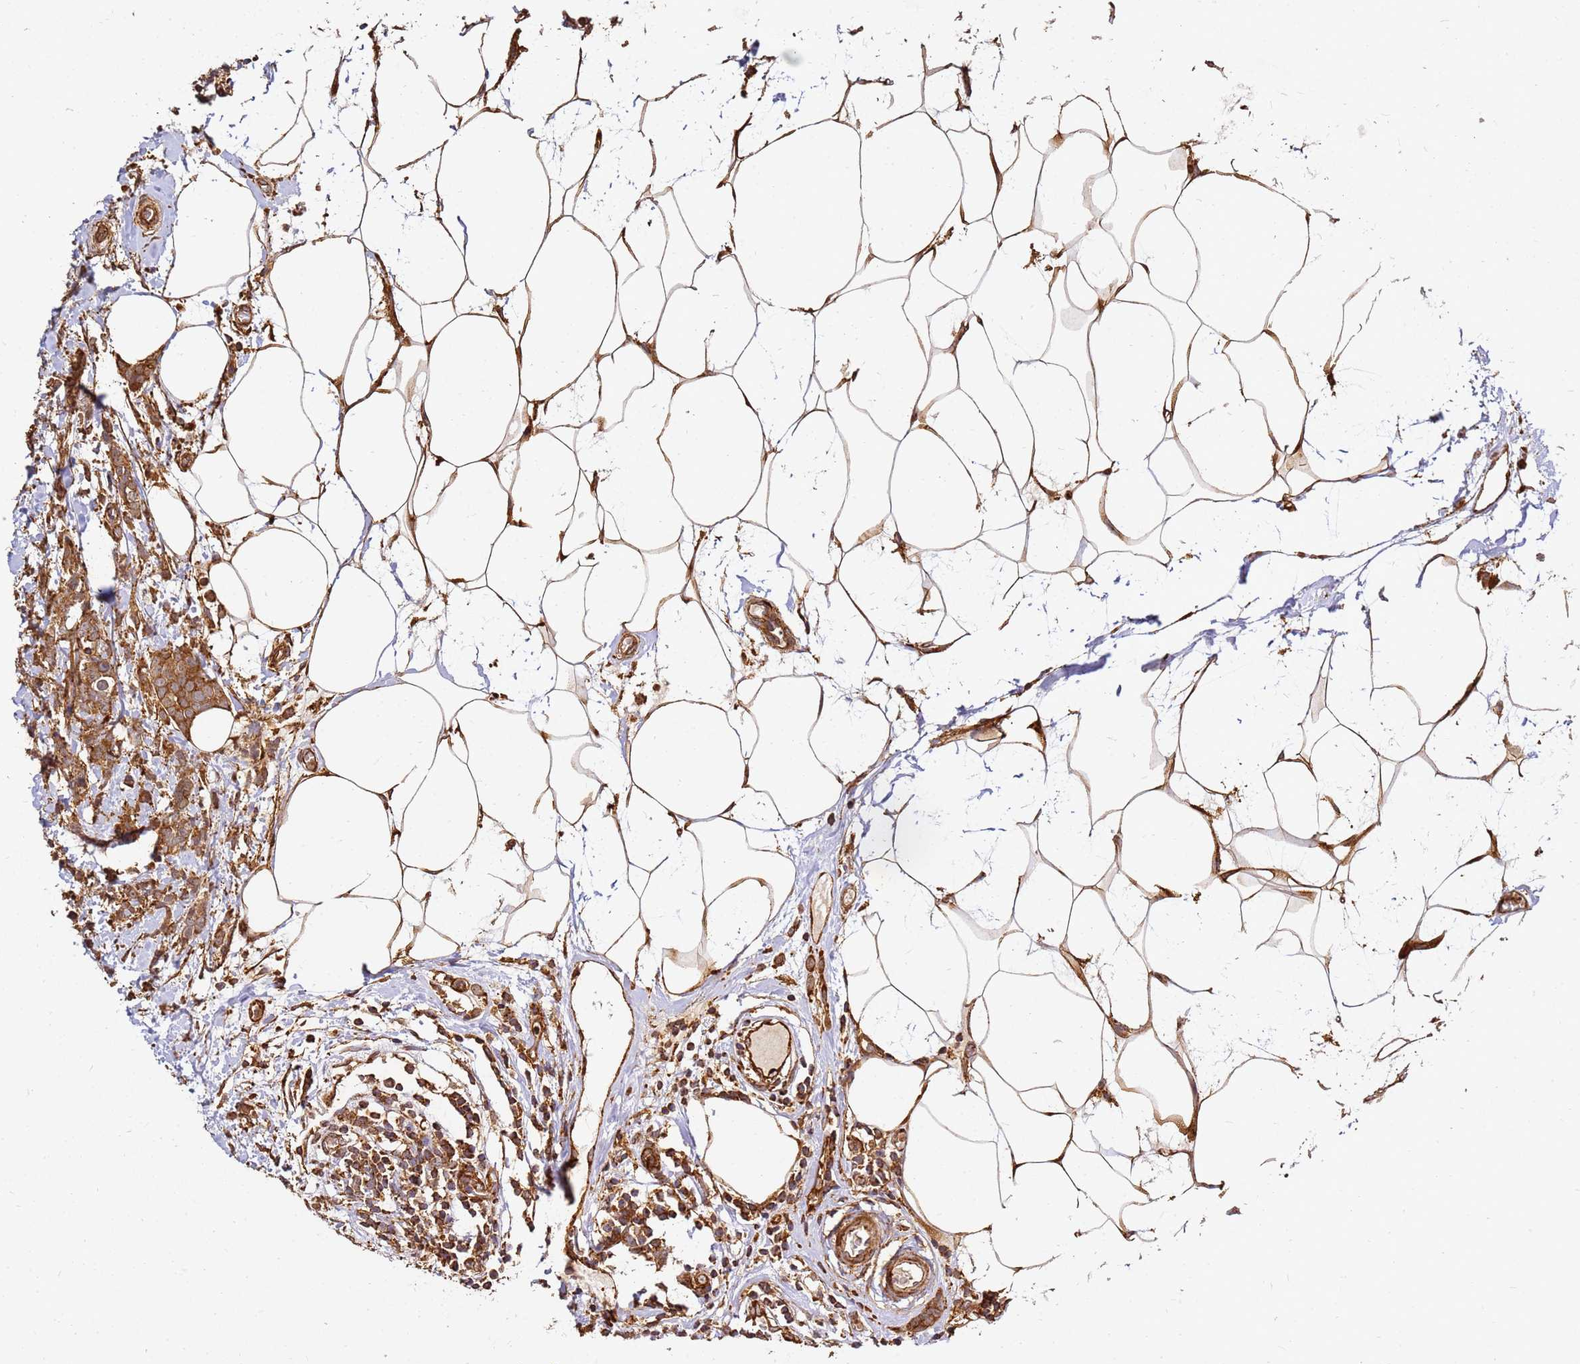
{"staining": {"intensity": "moderate", "quantity": ">75%", "location": "cytoplasmic/membranous"}, "tissue": "breast cancer", "cell_type": "Tumor cells", "image_type": "cancer", "snomed": [{"axis": "morphology", "description": "Lobular carcinoma"}, {"axis": "topography", "description": "Breast"}], "caption": "The micrograph shows a brown stain indicating the presence of a protein in the cytoplasmic/membranous of tumor cells in breast cancer.", "gene": "DVL3", "patient": {"sex": "female", "age": 58}}